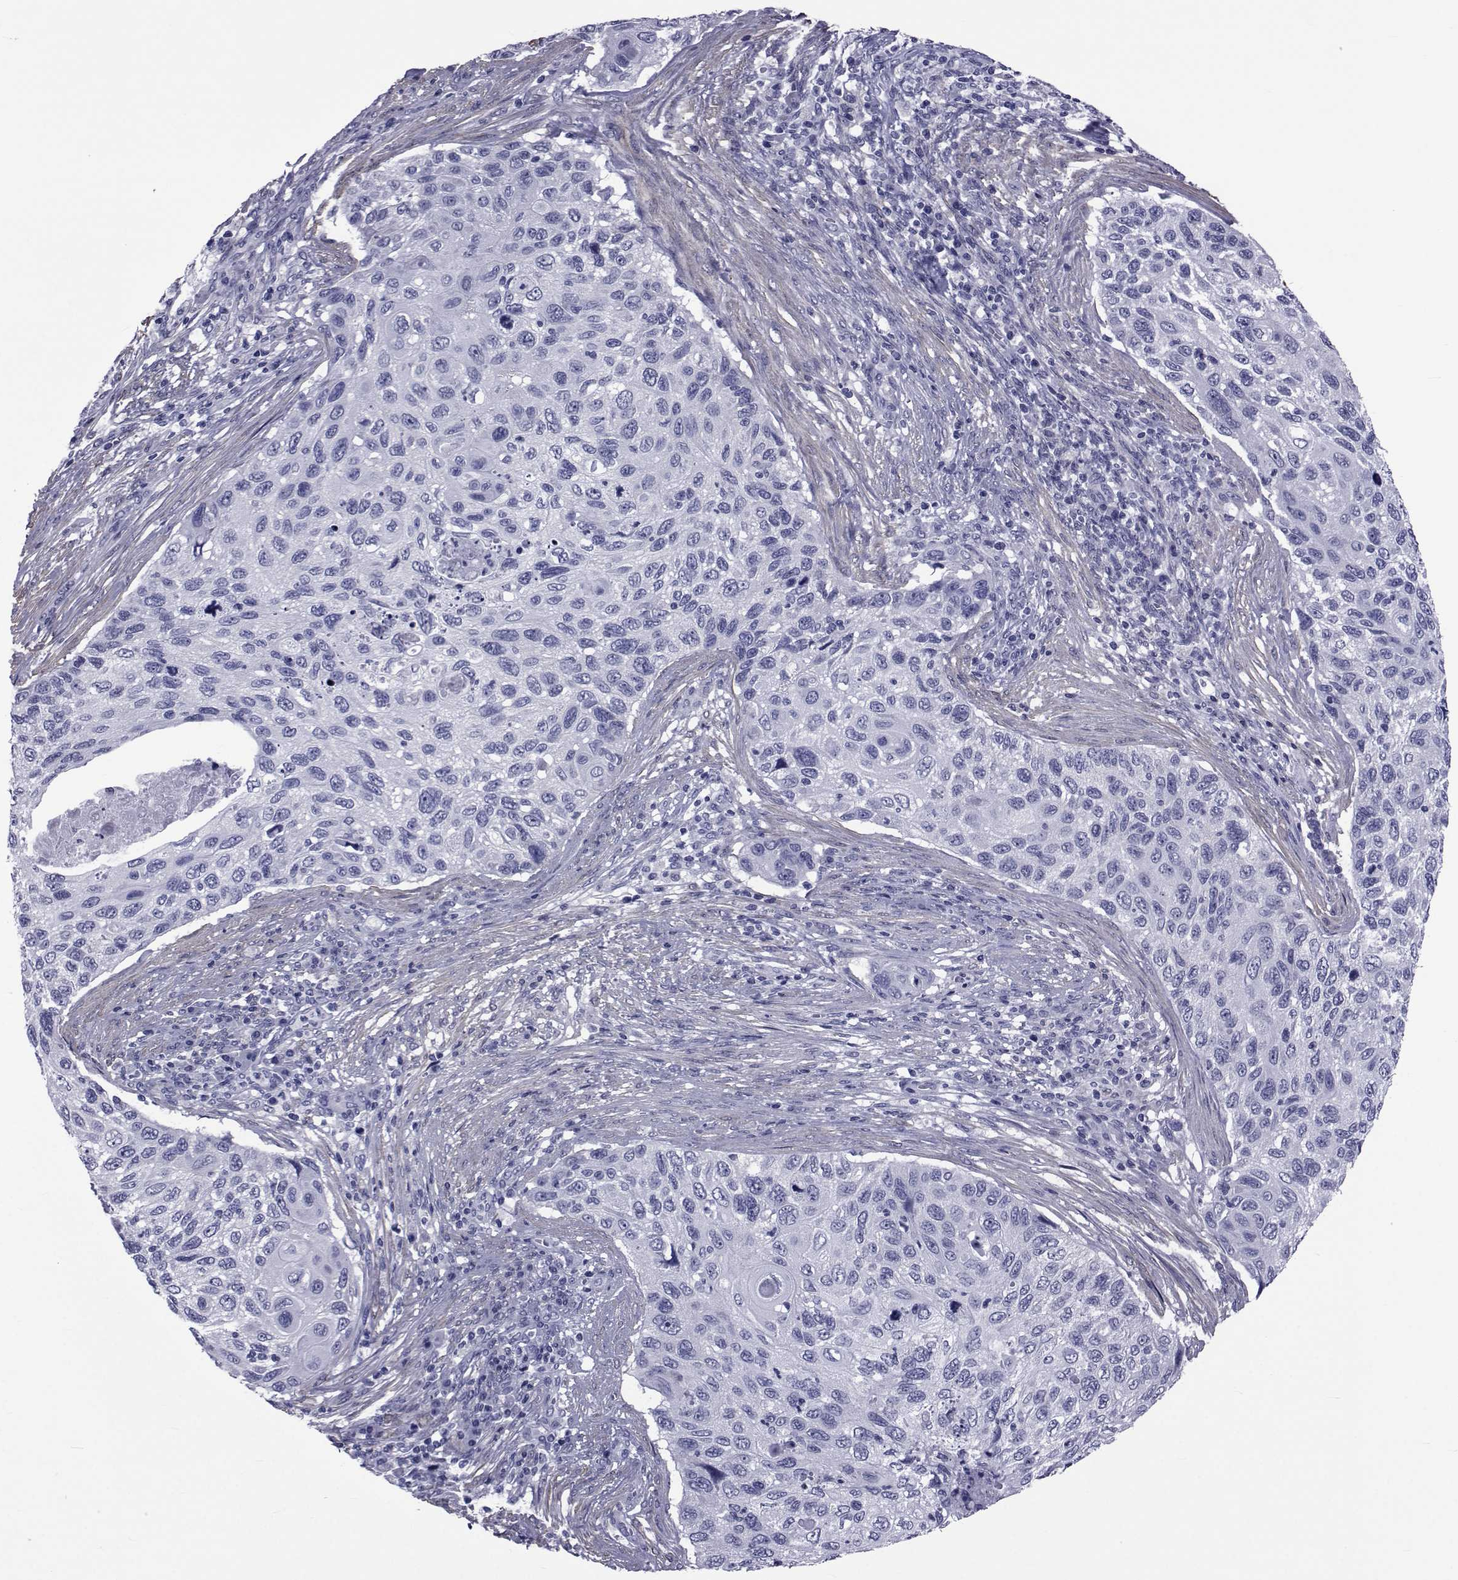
{"staining": {"intensity": "negative", "quantity": "none", "location": "none"}, "tissue": "cervical cancer", "cell_type": "Tumor cells", "image_type": "cancer", "snomed": [{"axis": "morphology", "description": "Squamous cell carcinoma, NOS"}, {"axis": "topography", "description": "Cervix"}], "caption": "There is no significant staining in tumor cells of squamous cell carcinoma (cervical).", "gene": "GKAP1", "patient": {"sex": "female", "age": 70}}